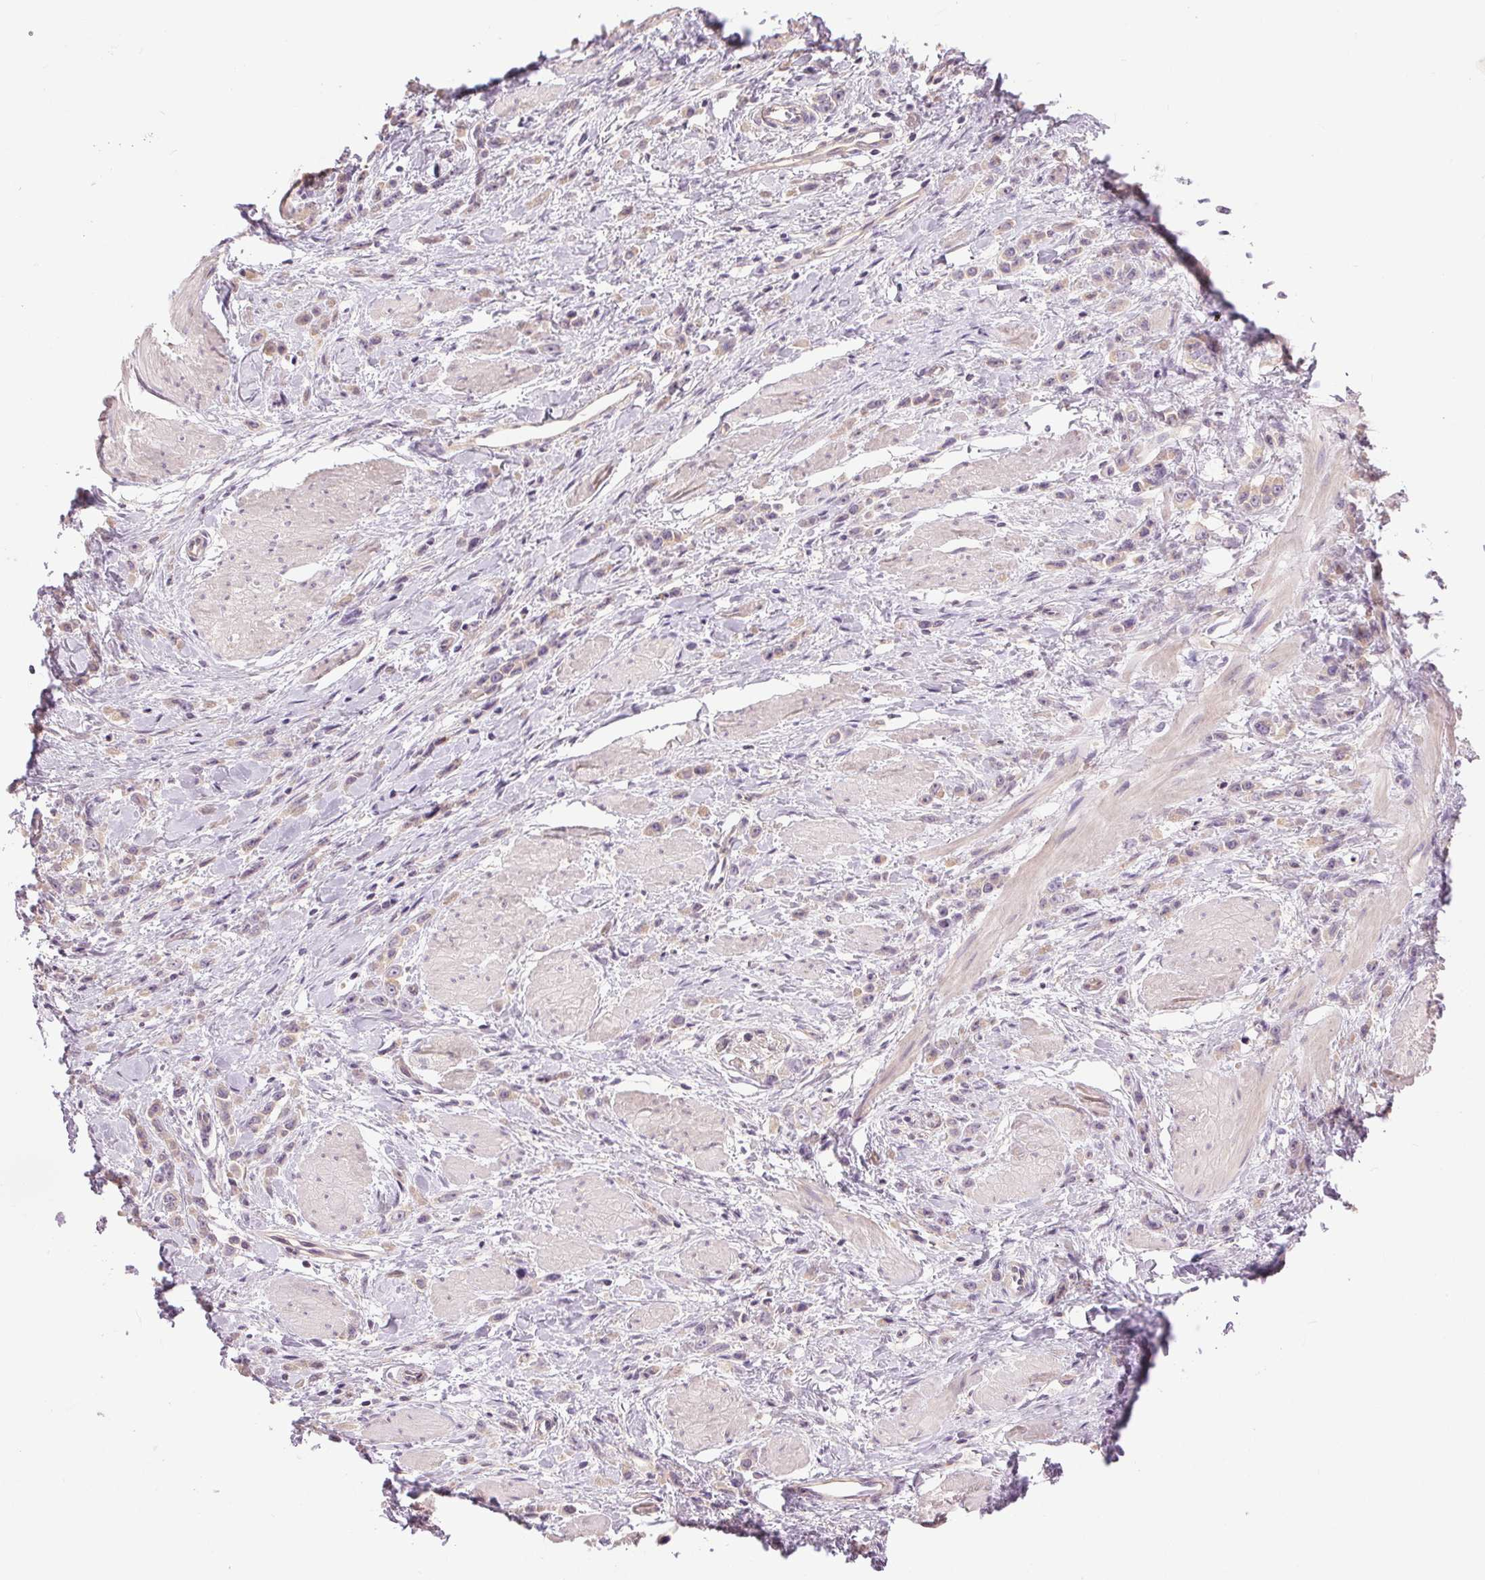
{"staining": {"intensity": "weak", "quantity": "<25%", "location": "cytoplasmic/membranous"}, "tissue": "stomach cancer", "cell_type": "Tumor cells", "image_type": "cancer", "snomed": [{"axis": "morphology", "description": "Adenocarcinoma, NOS"}, {"axis": "topography", "description": "Stomach"}], "caption": "The photomicrograph exhibits no staining of tumor cells in stomach cancer (adenocarcinoma).", "gene": "CTNNA3", "patient": {"sex": "male", "age": 47}}